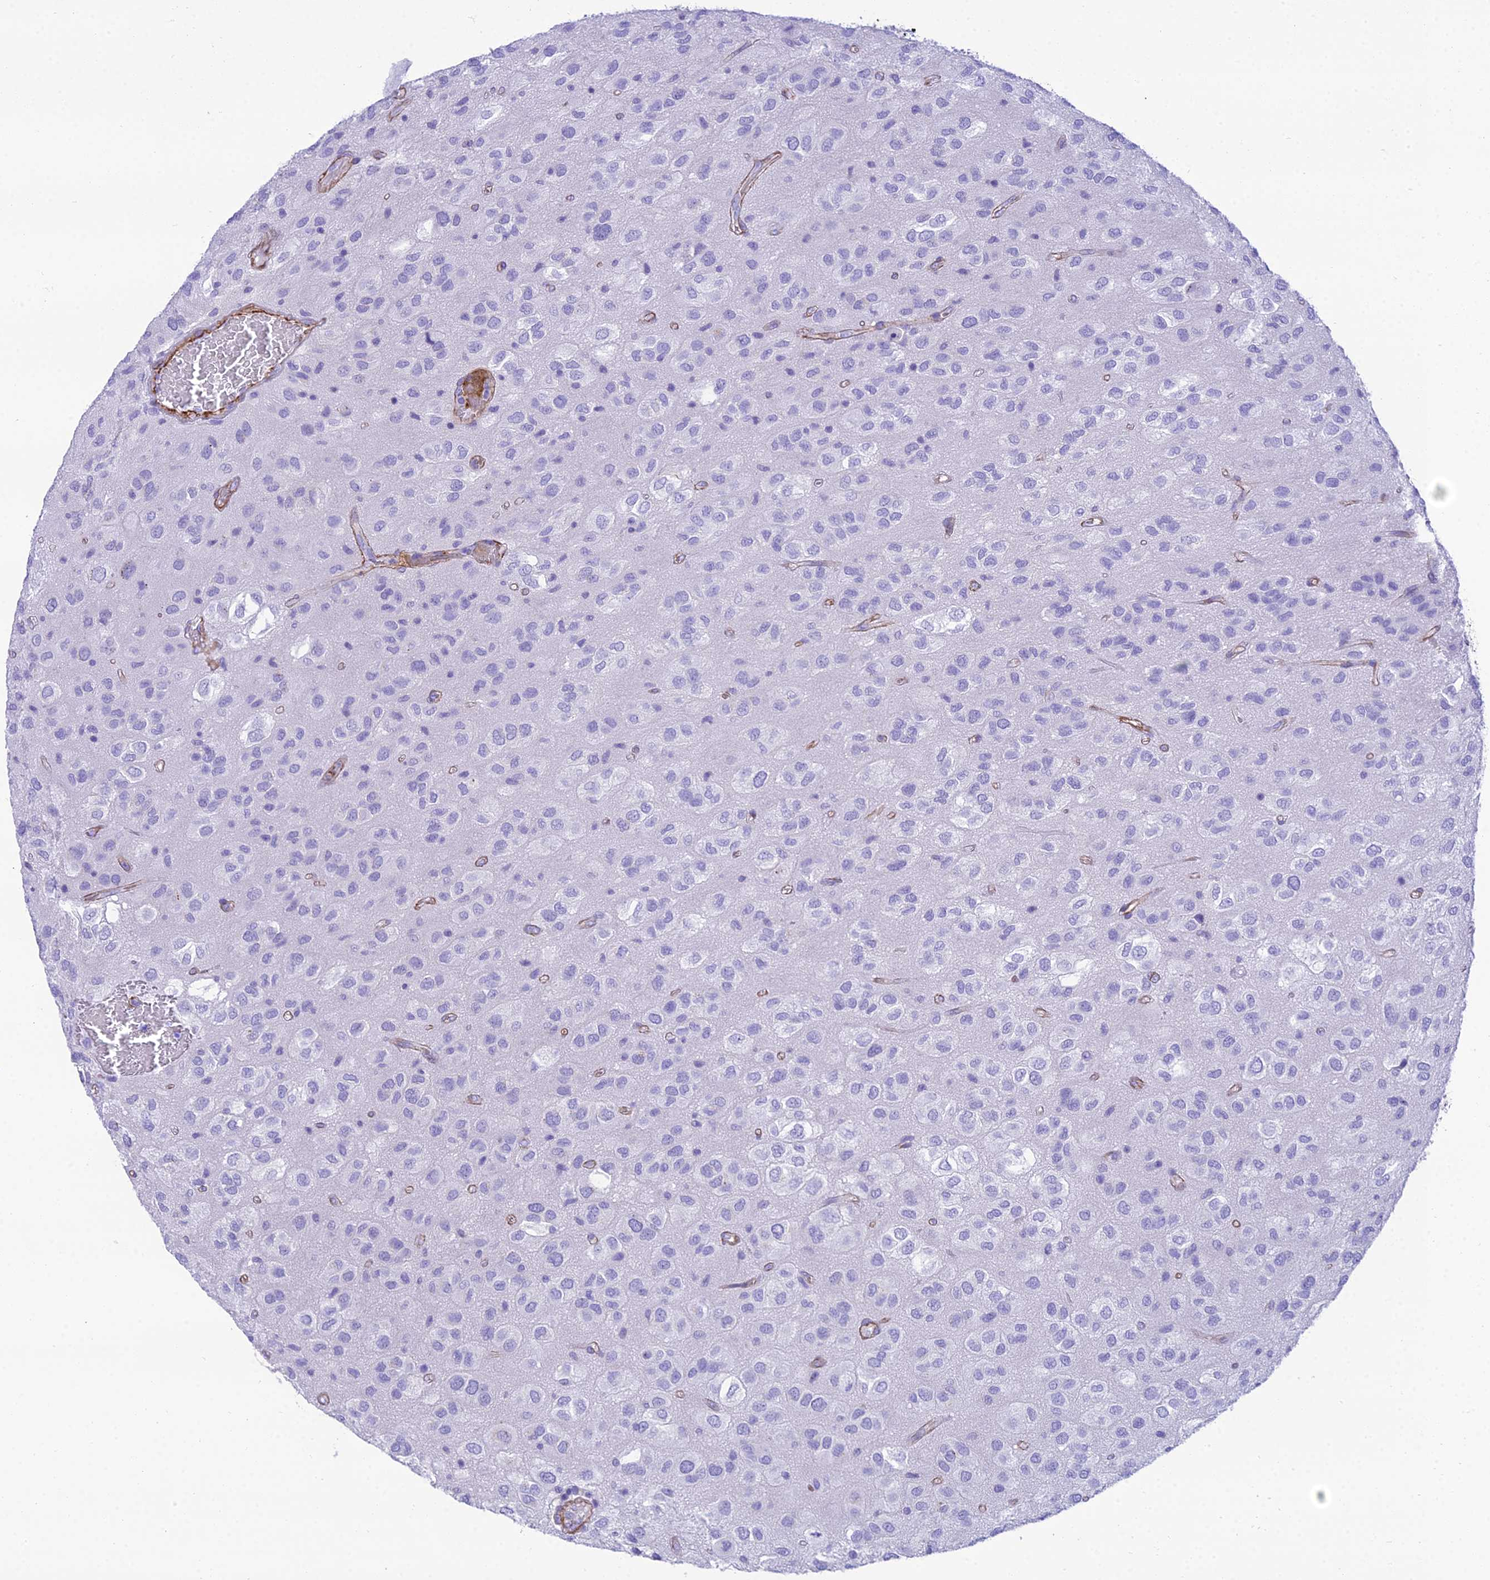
{"staining": {"intensity": "negative", "quantity": "none", "location": "none"}, "tissue": "glioma", "cell_type": "Tumor cells", "image_type": "cancer", "snomed": [{"axis": "morphology", "description": "Glioma, malignant, Low grade"}, {"axis": "topography", "description": "Brain"}], "caption": "High magnification brightfield microscopy of glioma stained with DAB (brown) and counterstained with hematoxylin (blue): tumor cells show no significant expression.", "gene": "GFRA1", "patient": {"sex": "male", "age": 66}}